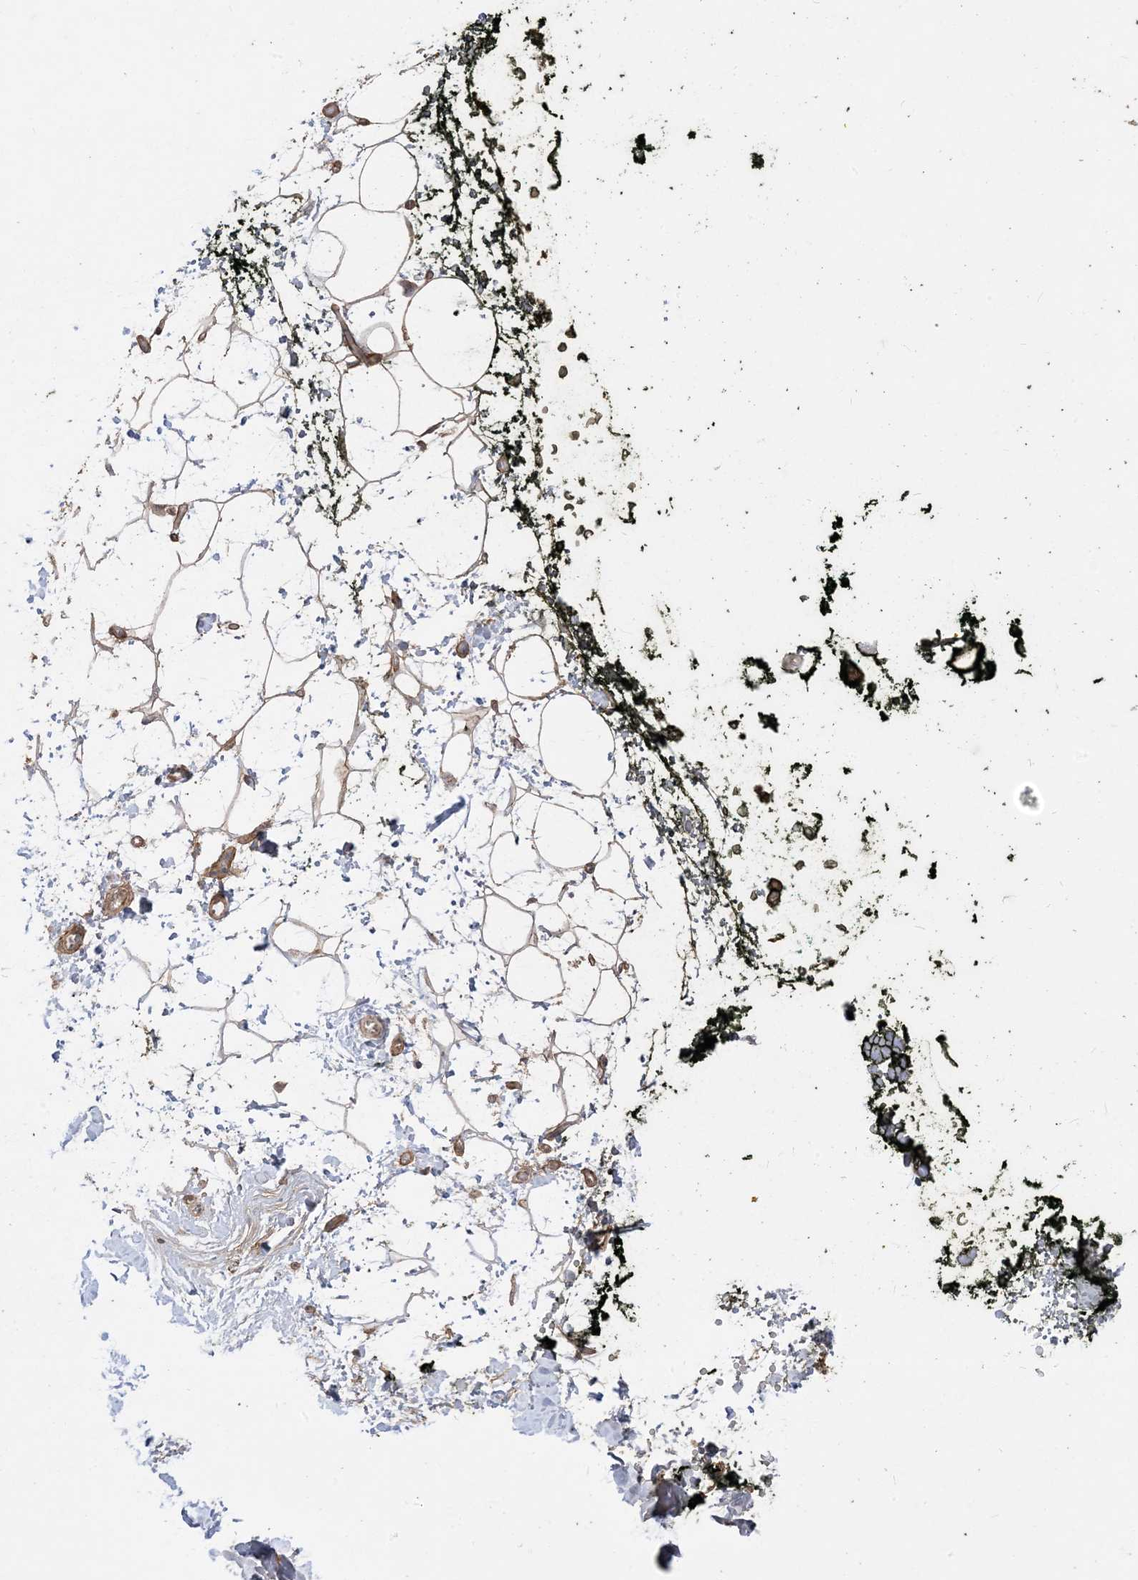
{"staining": {"intensity": "moderate", "quantity": ">75%", "location": "cytoplasmic/membranous"}, "tissue": "adipose tissue", "cell_type": "Adipocytes", "image_type": "normal", "snomed": [{"axis": "morphology", "description": "Normal tissue, NOS"}, {"axis": "morphology", "description": "Adenocarcinoma, NOS"}, {"axis": "topography", "description": "Pancreas"}, {"axis": "topography", "description": "Peripheral nerve tissue"}], "caption": "Protein expression analysis of normal adipose tissue demonstrates moderate cytoplasmic/membranous staining in approximately >75% of adipocytes. Nuclei are stained in blue.", "gene": "SIRT3", "patient": {"sex": "male", "age": 59}}